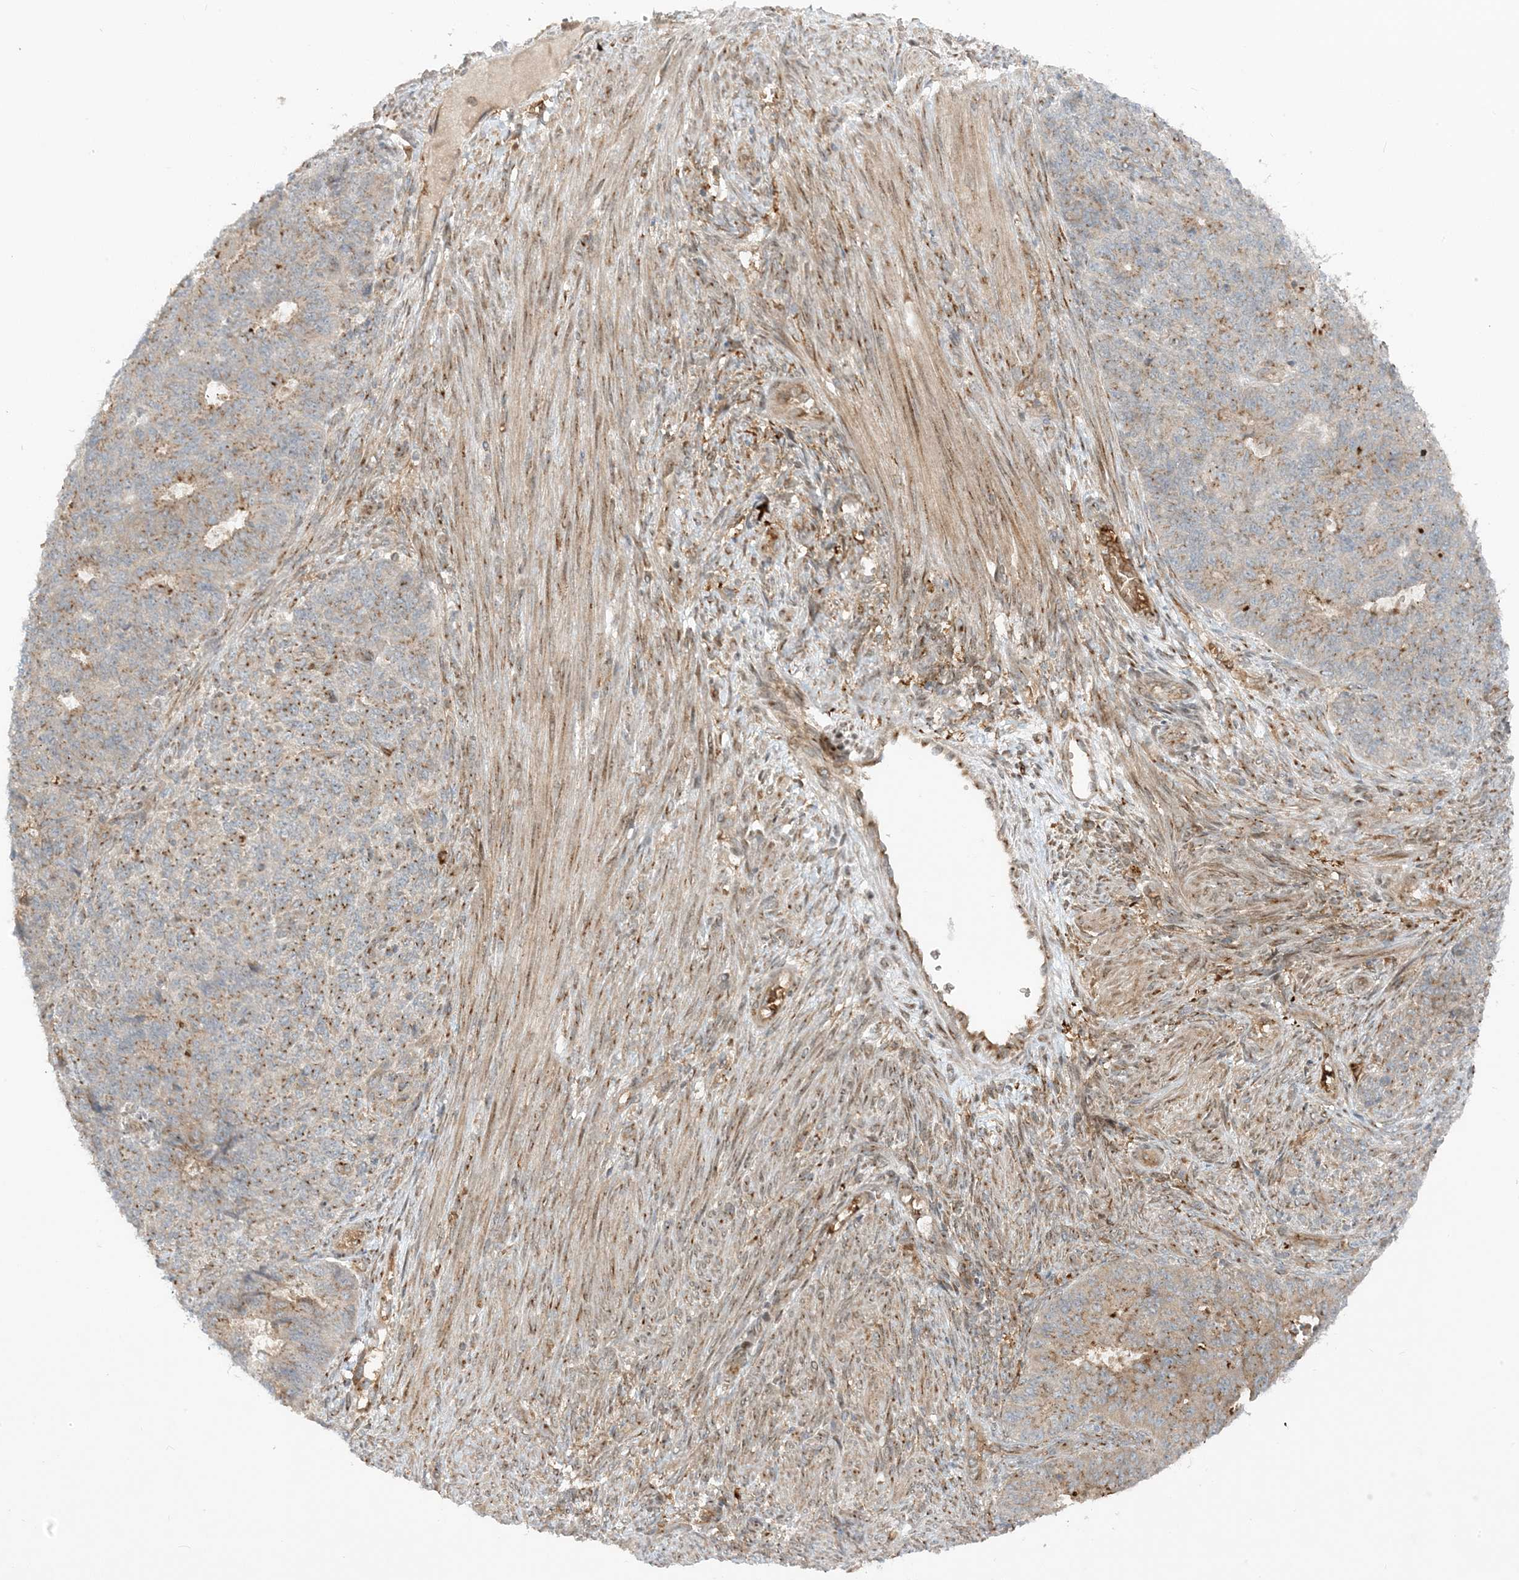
{"staining": {"intensity": "moderate", "quantity": "25%-75%", "location": "cytoplasmic/membranous"}, "tissue": "endometrial cancer", "cell_type": "Tumor cells", "image_type": "cancer", "snomed": [{"axis": "morphology", "description": "Adenocarcinoma, NOS"}, {"axis": "topography", "description": "Endometrium"}], "caption": "Immunohistochemical staining of human endometrial cancer displays medium levels of moderate cytoplasmic/membranous positivity in about 25%-75% of tumor cells.", "gene": "RPP40", "patient": {"sex": "female", "age": 32}}